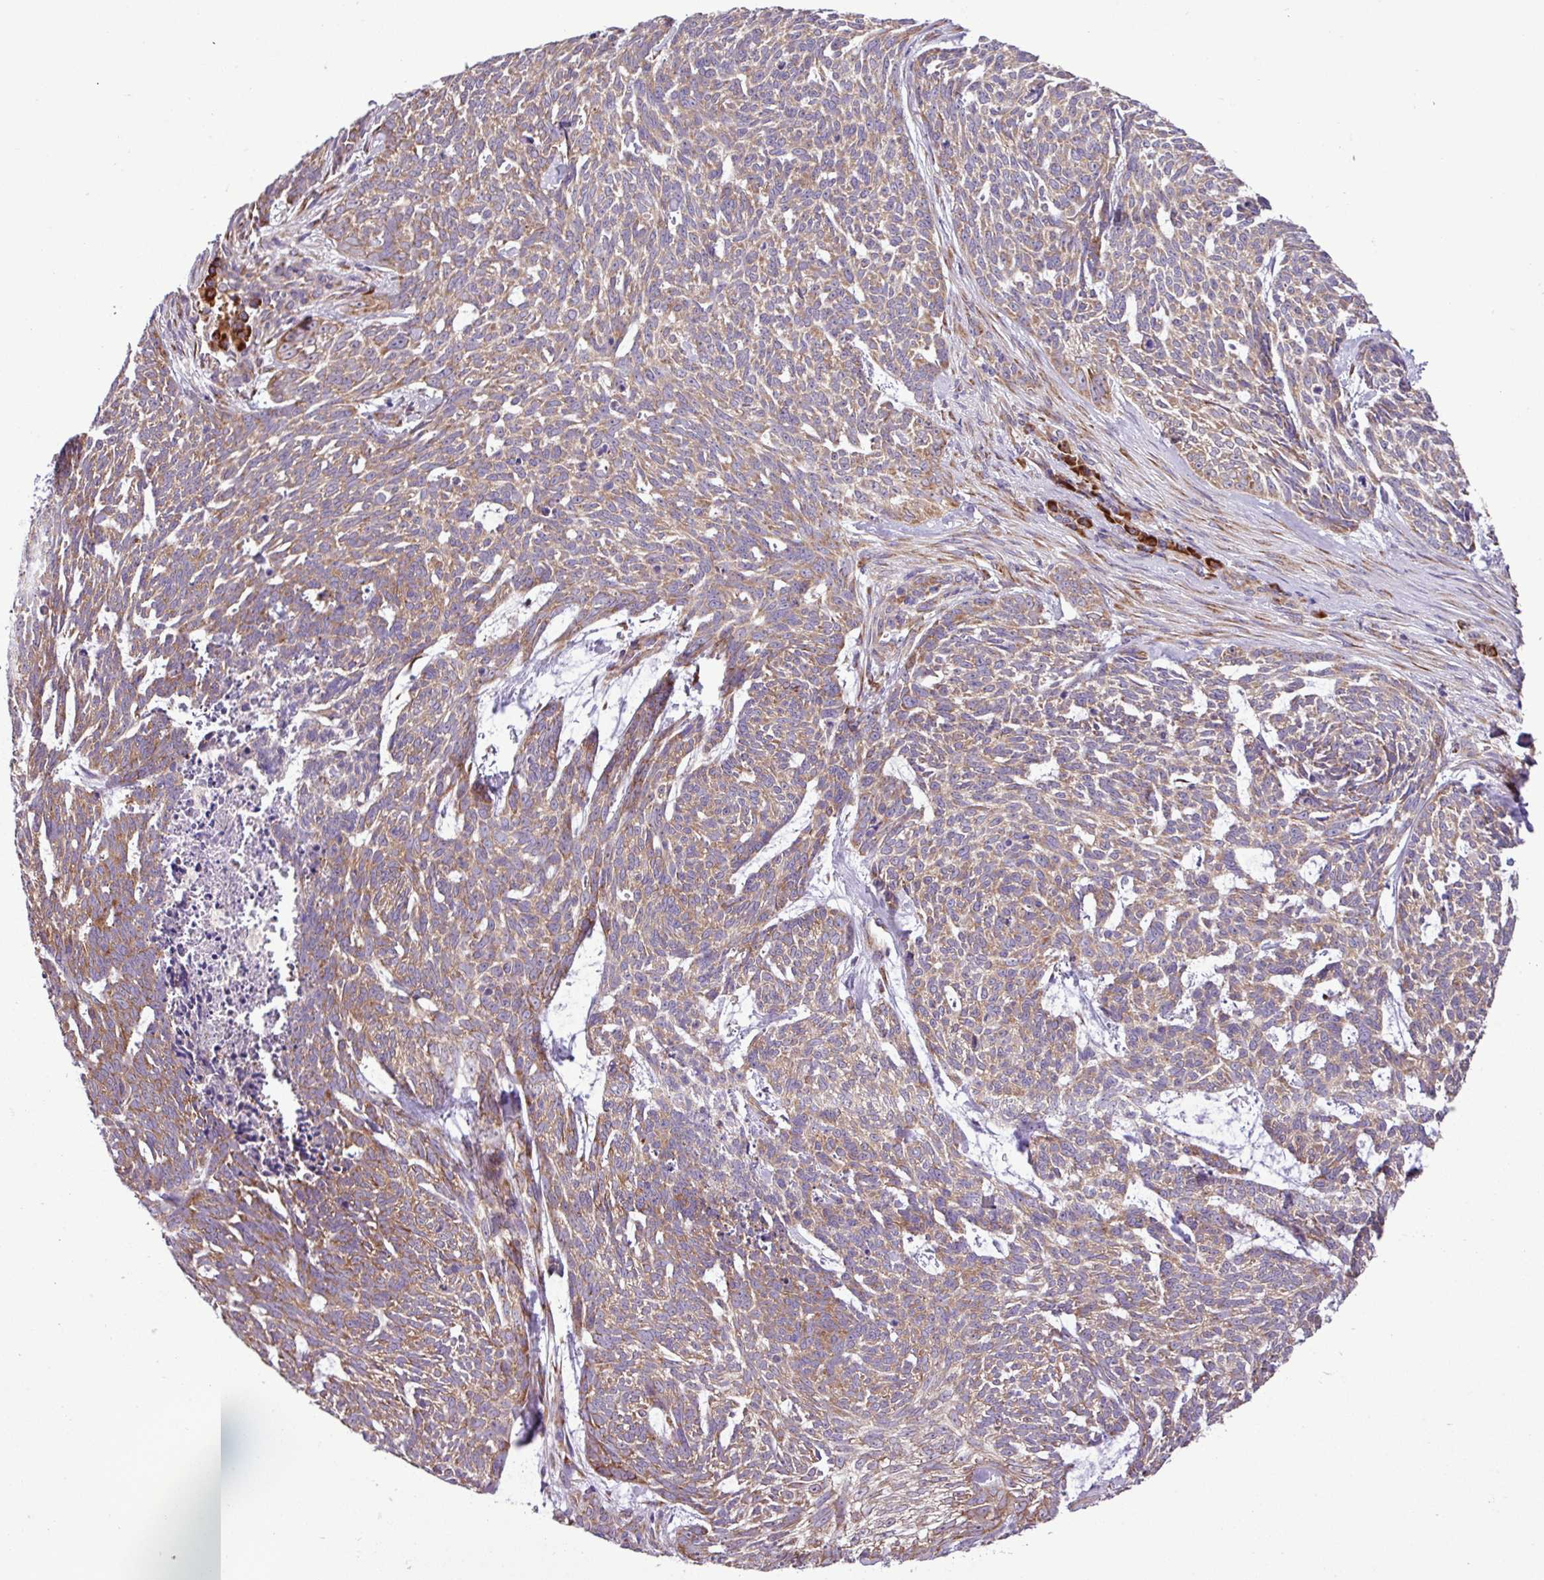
{"staining": {"intensity": "moderate", "quantity": ">75%", "location": "cytoplasmic/membranous"}, "tissue": "skin cancer", "cell_type": "Tumor cells", "image_type": "cancer", "snomed": [{"axis": "morphology", "description": "Basal cell carcinoma"}, {"axis": "topography", "description": "Skin"}], "caption": "A photomicrograph of human skin basal cell carcinoma stained for a protein demonstrates moderate cytoplasmic/membranous brown staining in tumor cells.", "gene": "RPL13", "patient": {"sex": "female", "age": 93}}